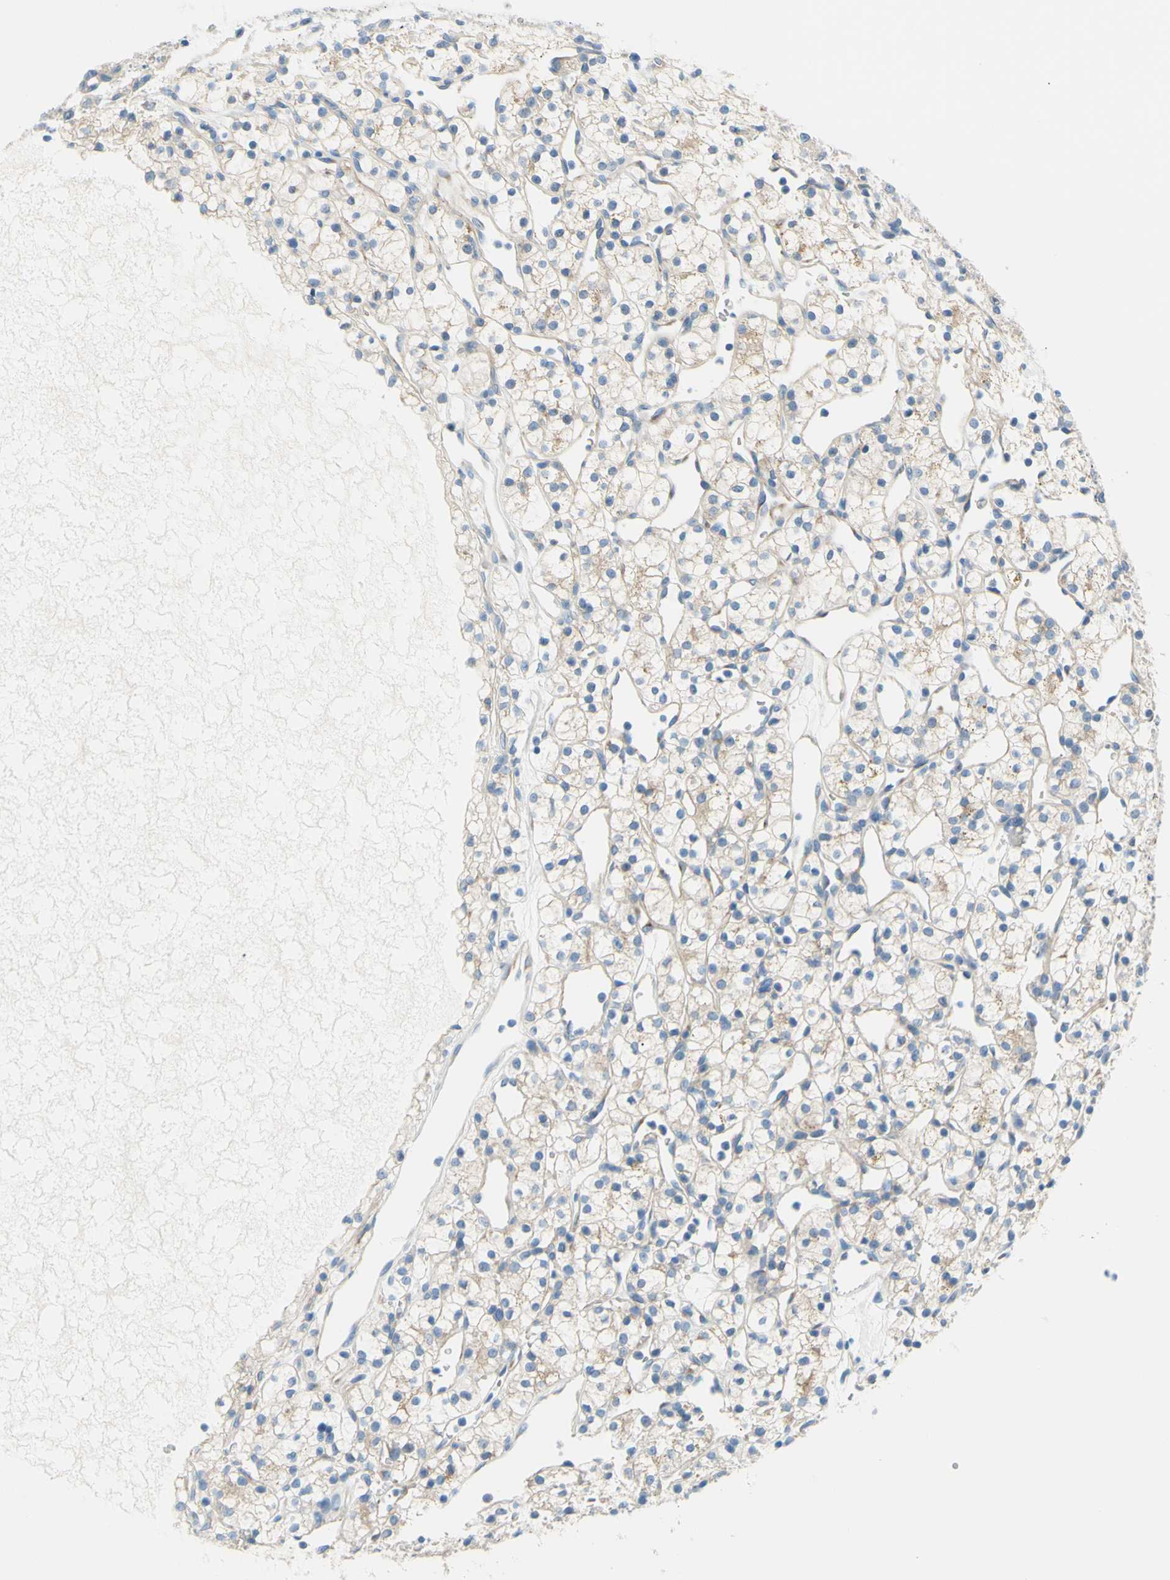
{"staining": {"intensity": "weak", "quantity": ">75%", "location": "cytoplasmic/membranous"}, "tissue": "renal cancer", "cell_type": "Tumor cells", "image_type": "cancer", "snomed": [{"axis": "morphology", "description": "Adenocarcinoma, NOS"}, {"axis": "topography", "description": "Kidney"}], "caption": "A histopathology image of renal cancer (adenocarcinoma) stained for a protein reveals weak cytoplasmic/membranous brown staining in tumor cells. (DAB = brown stain, brightfield microscopy at high magnification).", "gene": "FRMD4B", "patient": {"sex": "female", "age": 60}}